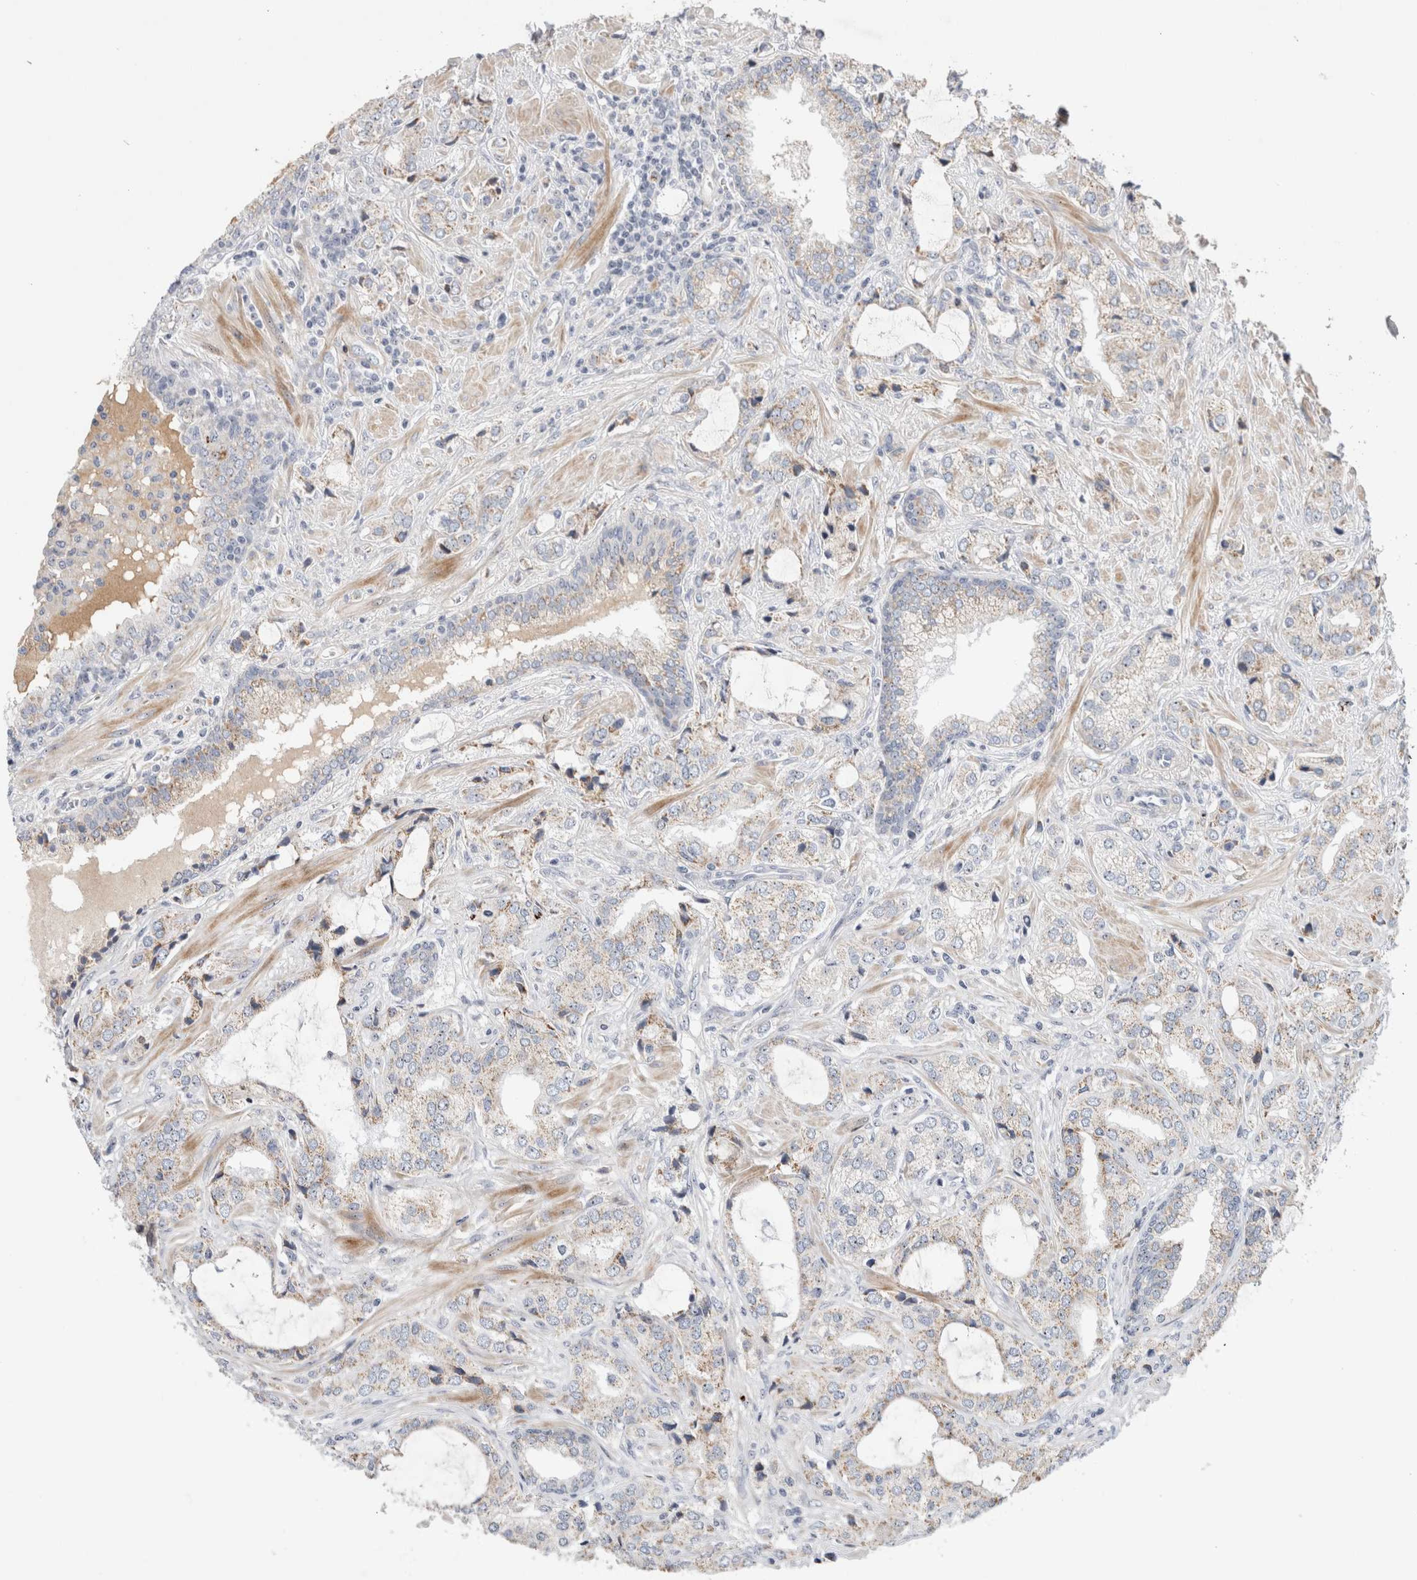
{"staining": {"intensity": "weak", "quantity": ">75%", "location": "cytoplasmic/membranous"}, "tissue": "prostate cancer", "cell_type": "Tumor cells", "image_type": "cancer", "snomed": [{"axis": "morphology", "description": "Adenocarcinoma, High grade"}, {"axis": "topography", "description": "Prostate"}], "caption": "Immunohistochemistry (DAB (3,3'-diaminobenzidine)) staining of prostate cancer (high-grade adenocarcinoma) demonstrates weak cytoplasmic/membranous protein expression in about >75% of tumor cells.", "gene": "ECHDC2", "patient": {"sex": "male", "age": 66}}